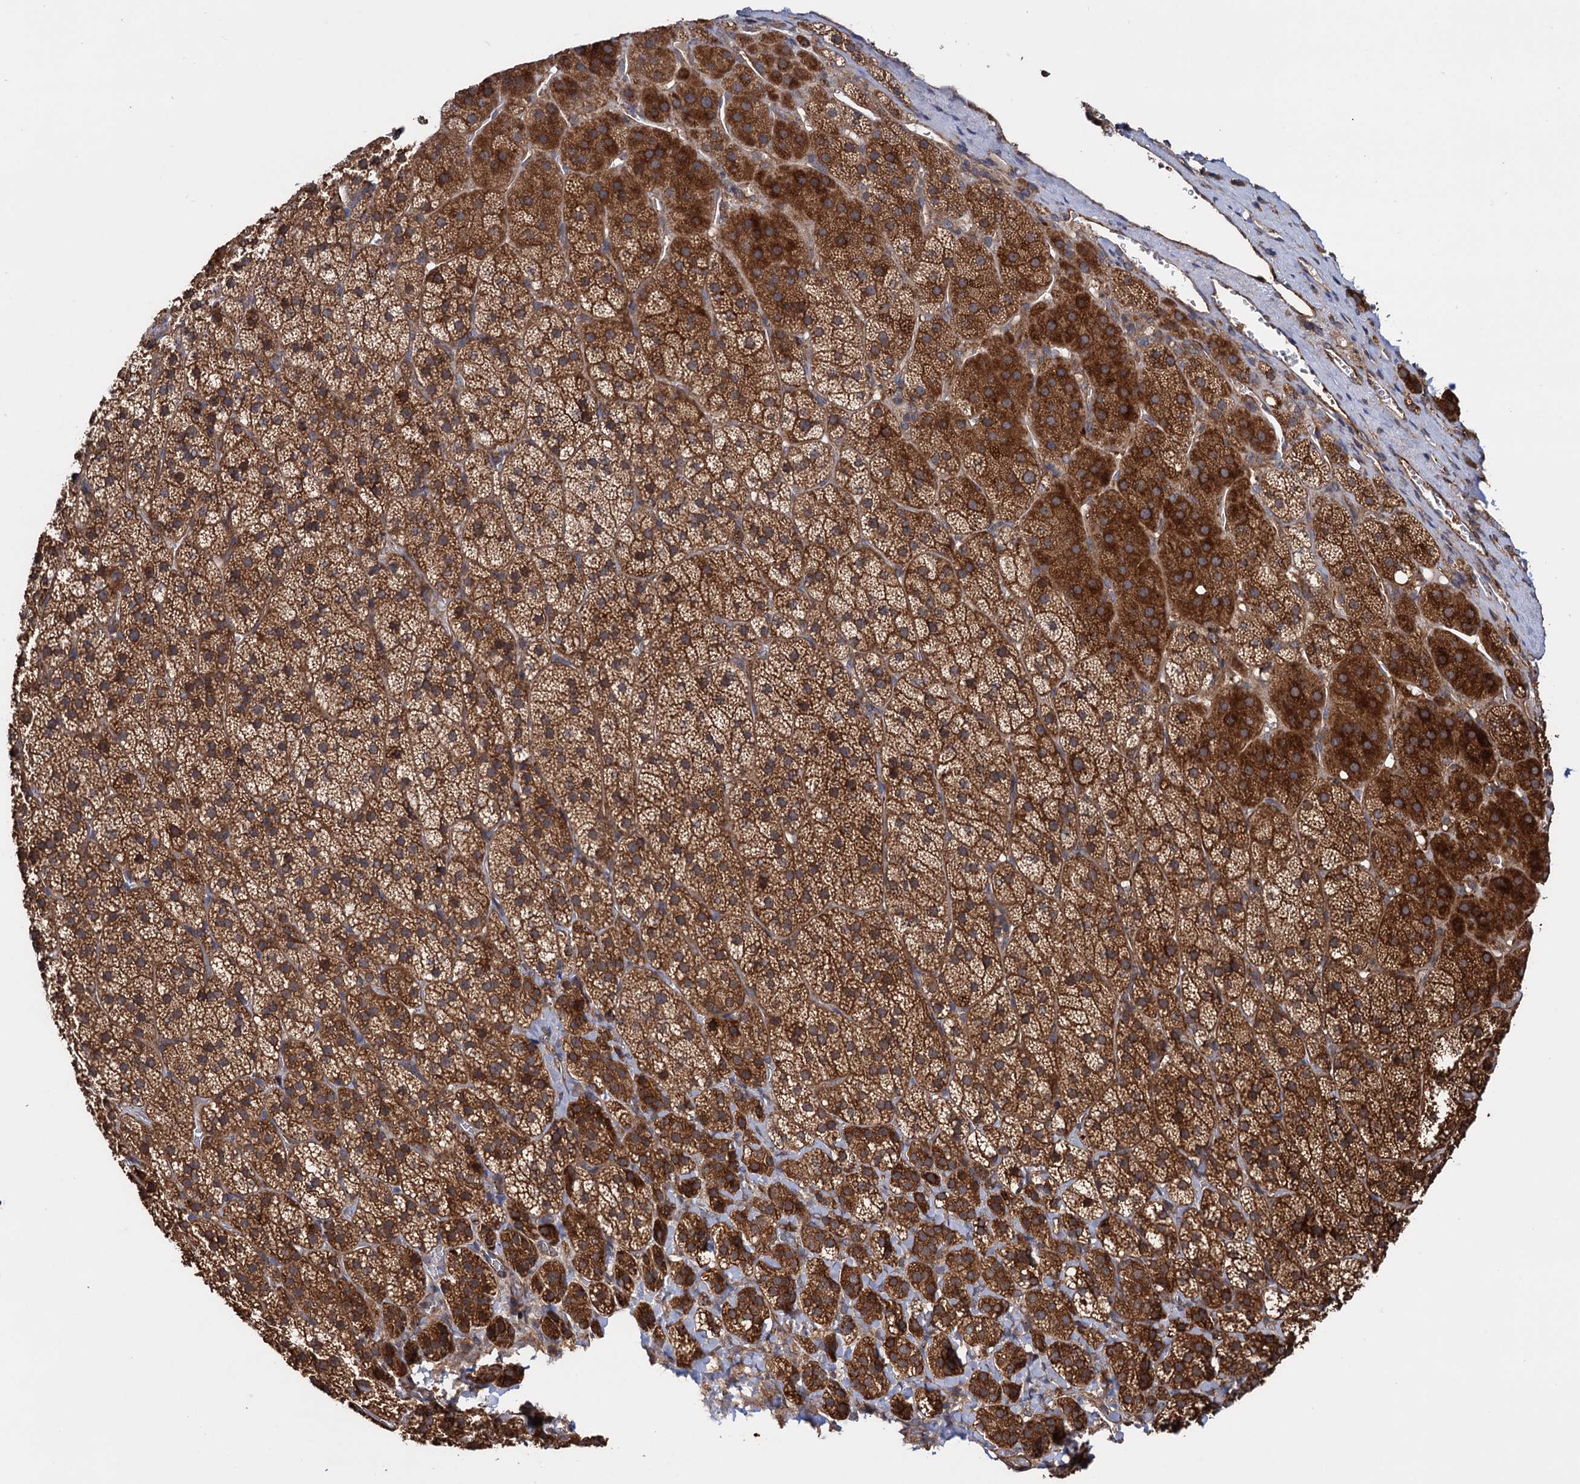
{"staining": {"intensity": "strong", "quantity": ">75%", "location": "cytoplasmic/membranous"}, "tissue": "adrenal gland", "cell_type": "Glandular cells", "image_type": "normal", "snomed": [{"axis": "morphology", "description": "Normal tissue, NOS"}, {"axis": "topography", "description": "Adrenal gland"}], "caption": "IHC (DAB (3,3'-diaminobenzidine)) staining of unremarkable adrenal gland exhibits strong cytoplasmic/membranous protein staining in approximately >75% of glandular cells. Using DAB (brown) and hematoxylin (blue) stains, captured at high magnification using brightfield microscopy.", "gene": "ATP8B4", "patient": {"sex": "female", "age": 44}}